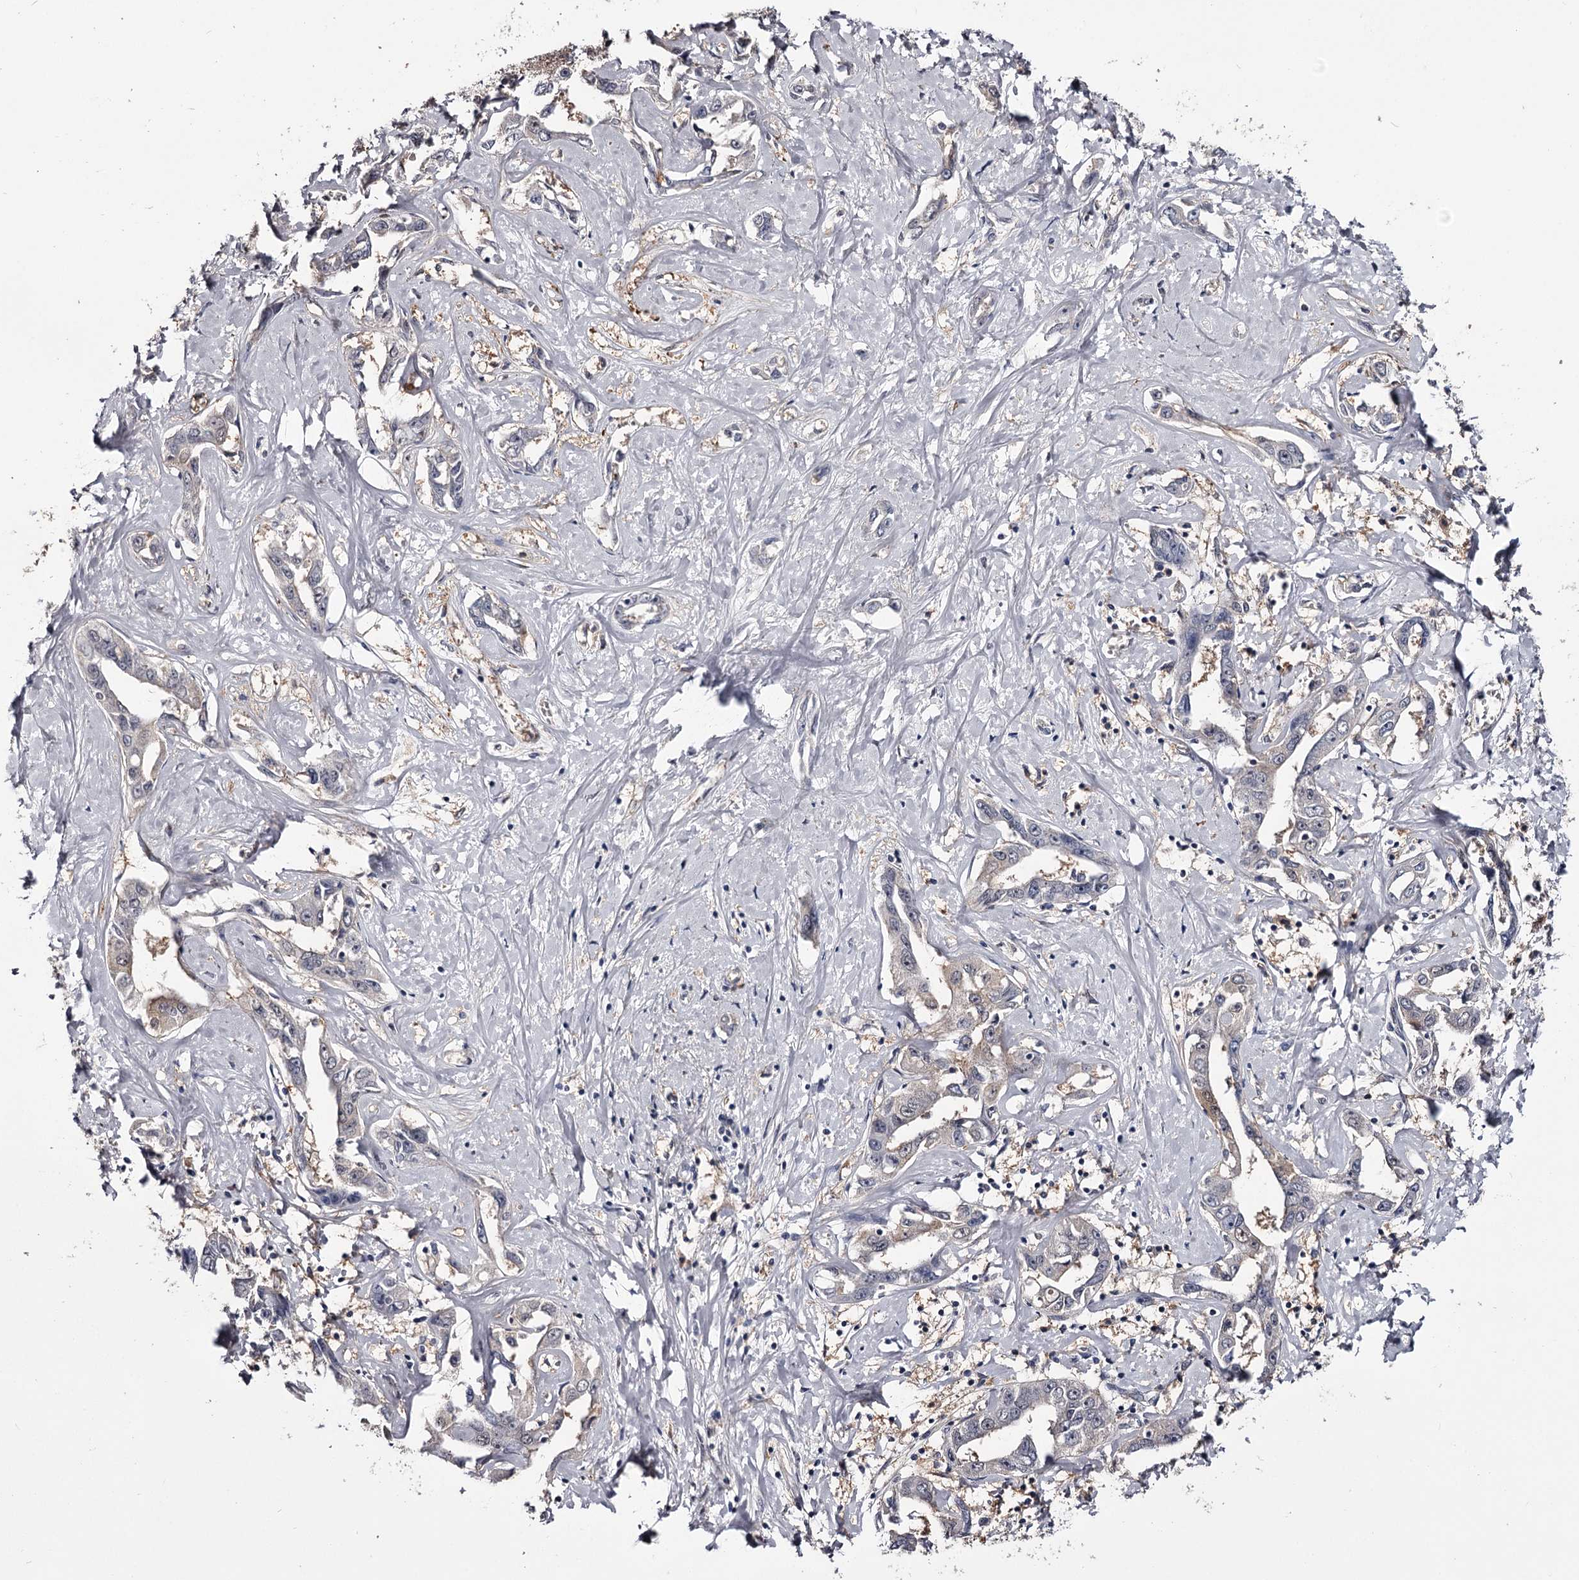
{"staining": {"intensity": "negative", "quantity": "none", "location": "none"}, "tissue": "liver cancer", "cell_type": "Tumor cells", "image_type": "cancer", "snomed": [{"axis": "morphology", "description": "Cholangiocarcinoma"}, {"axis": "topography", "description": "Liver"}], "caption": "This is a image of immunohistochemistry (IHC) staining of liver cholangiocarcinoma, which shows no positivity in tumor cells.", "gene": "GSTO1", "patient": {"sex": "male", "age": 59}}